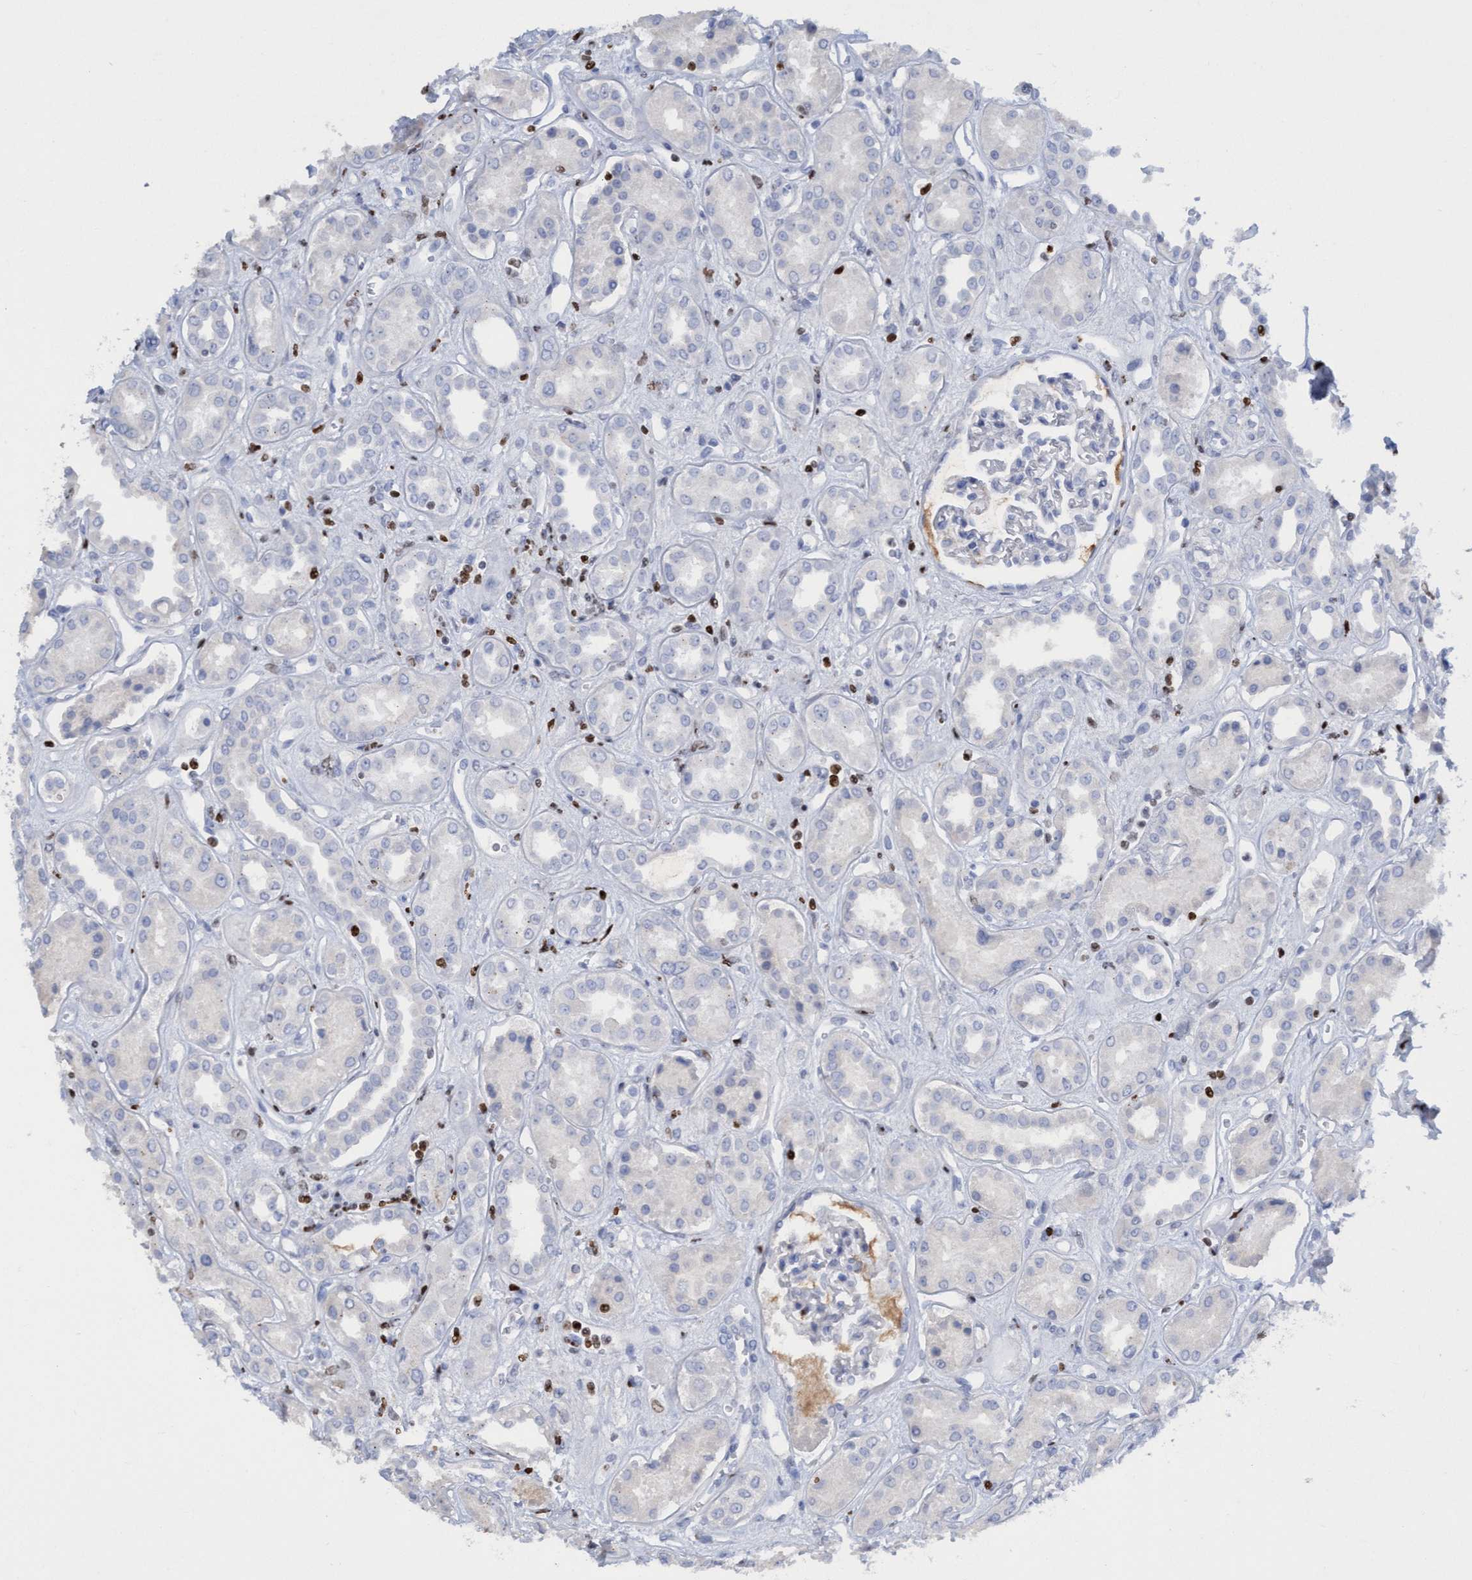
{"staining": {"intensity": "negative", "quantity": "none", "location": "none"}, "tissue": "kidney", "cell_type": "Cells in glomeruli", "image_type": "normal", "snomed": [{"axis": "morphology", "description": "Normal tissue, NOS"}, {"axis": "topography", "description": "Kidney"}], "caption": "Immunohistochemical staining of normal kidney shows no significant staining in cells in glomeruli.", "gene": "CBX2", "patient": {"sex": "male", "age": 59}}